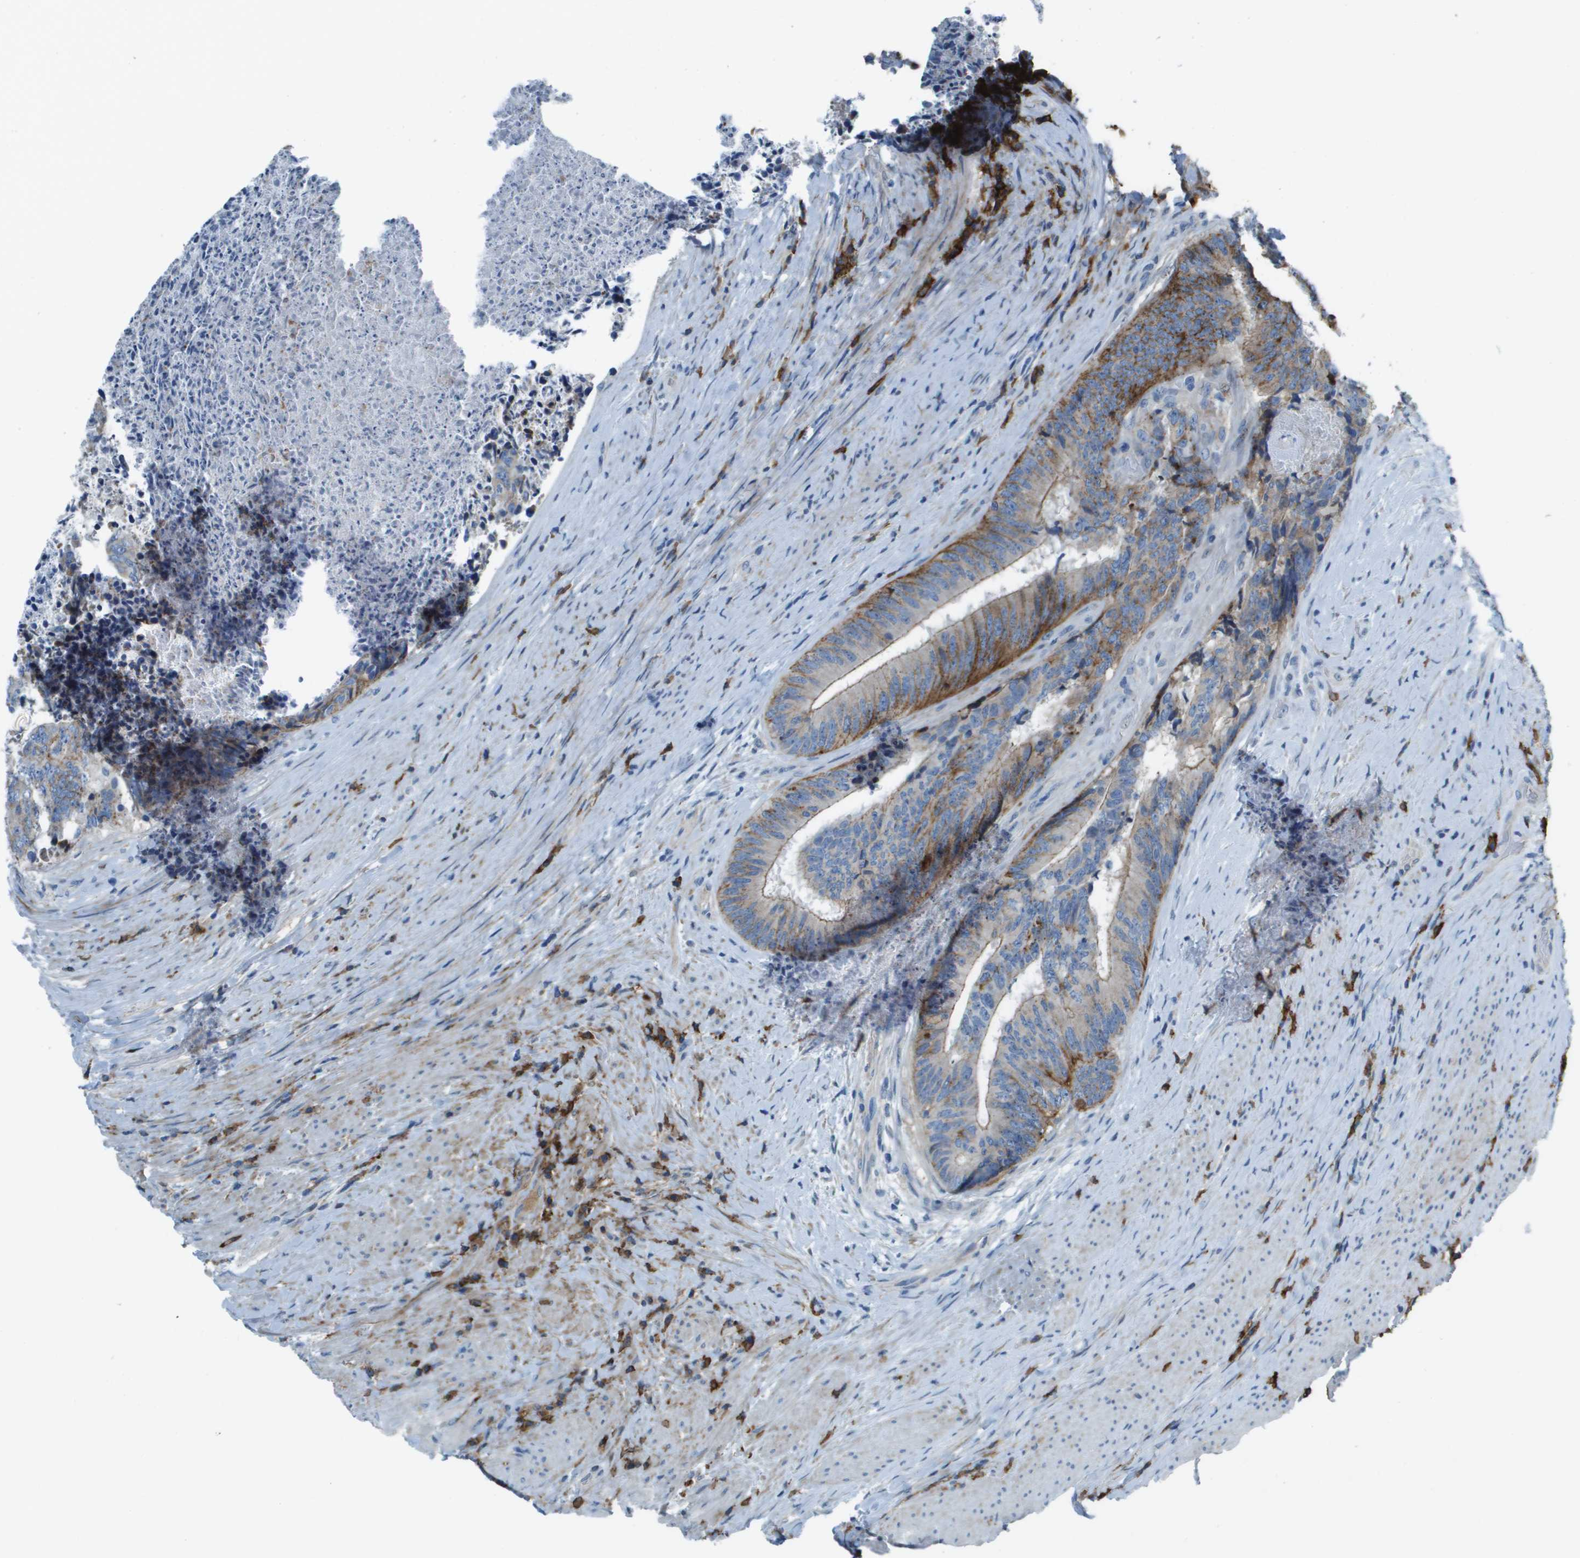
{"staining": {"intensity": "moderate", "quantity": ">75%", "location": "cytoplasmic/membranous"}, "tissue": "colorectal cancer", "cell_type": "Tumor cells", "image_type": "cancer", "snomed": [{"axis": "morphology", "description": "Adenocarcinoma, NOS"}, {"axis": "topography", "description": "Rectum"}], "caption": "A micrograph showing moderate cytoplasmic/membranous staining in about >75% of tumor cells in colorectal cancer, as visualized by brown immunohistochemical staining.", "gene": "SDC1", "patient": {"sex": "male", "age": 72}}